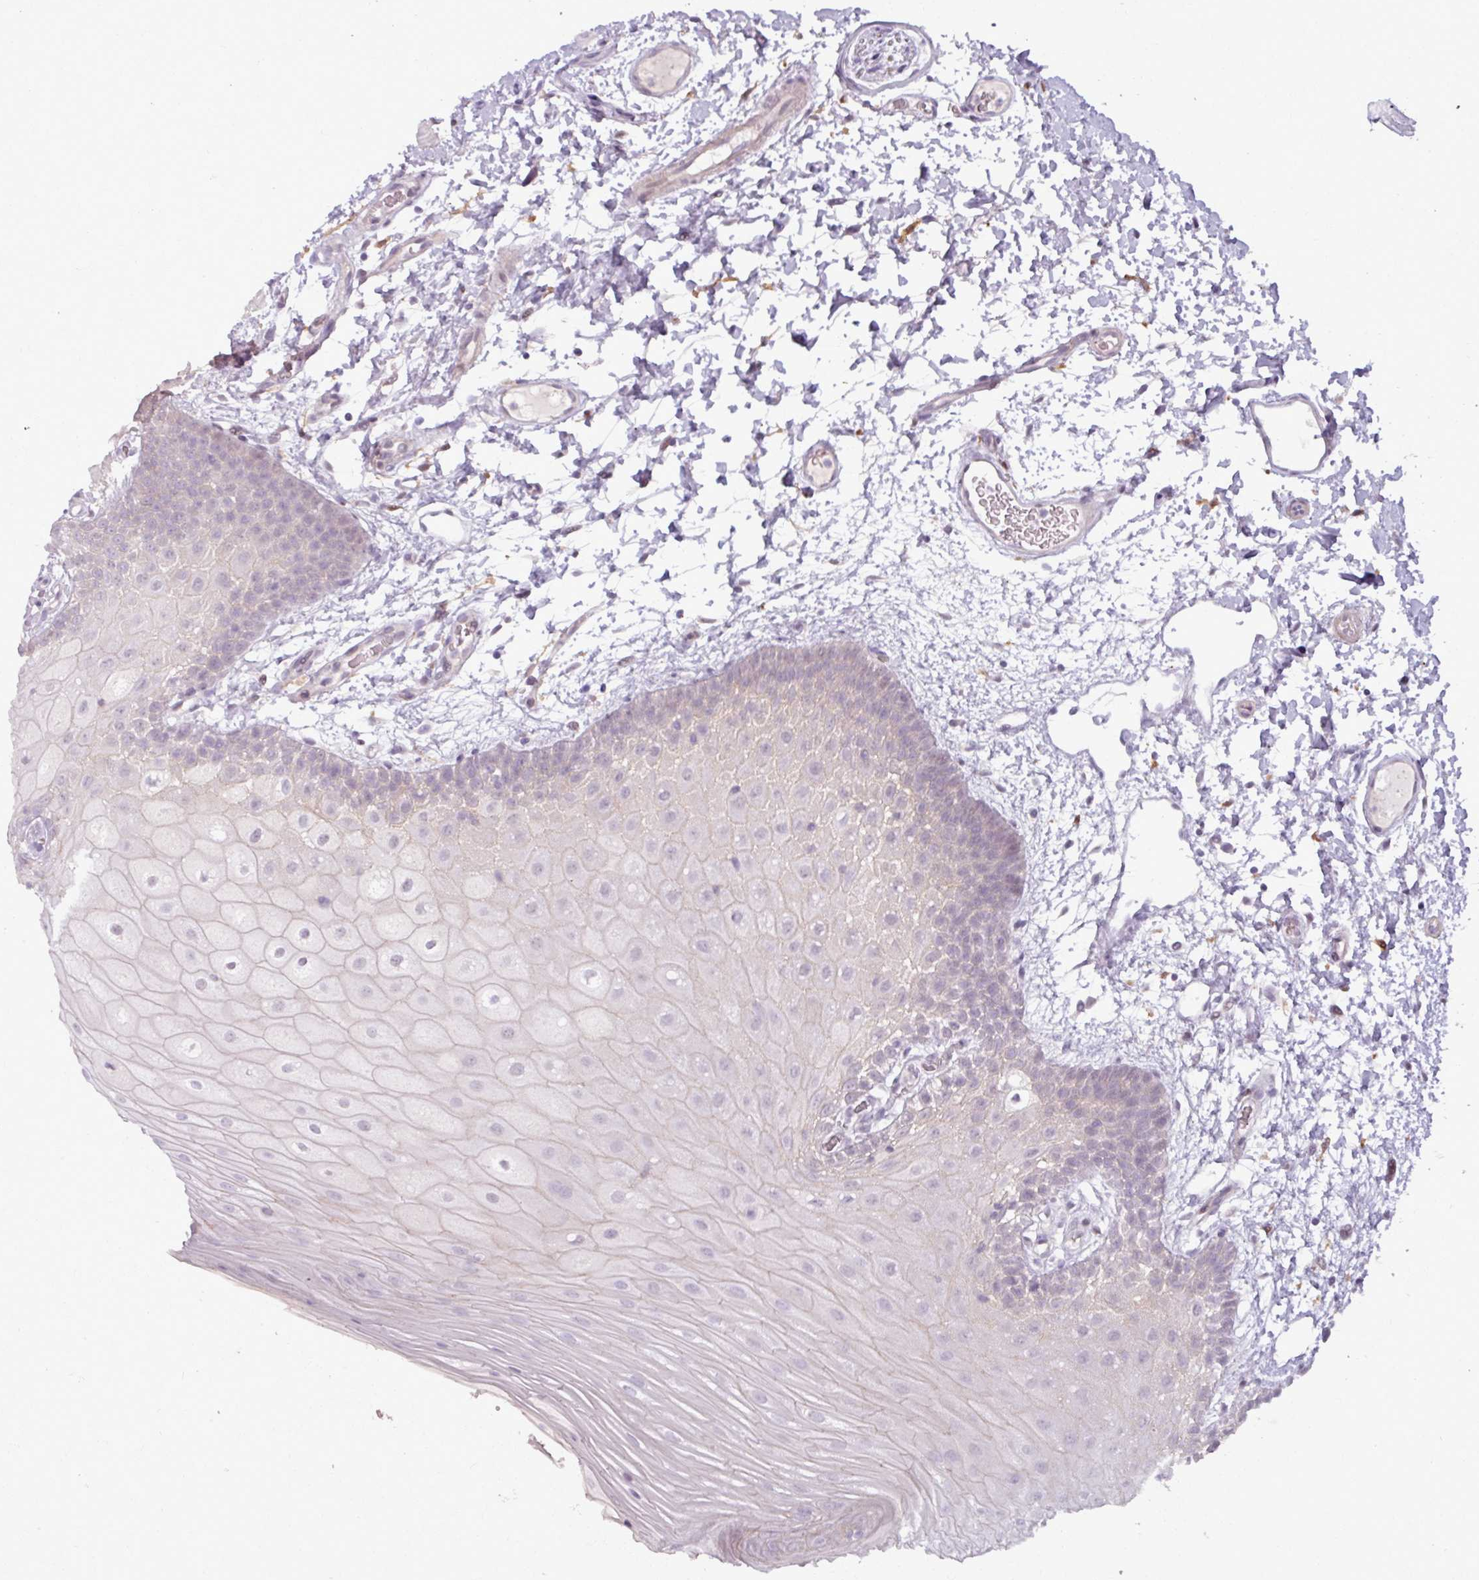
{"staining": {"intensity": "weak", "quantity": "<25%", "location": "cytoplasmic/membranous"}, "tissue": "oral mucosa", "cell_type": "Squamous epithelial cells", "image_type": "normal", "snomed": [{"axis": "morphology", "description": "Normal tissue, NOS"}, {"axis": "morphology", "description": "Squamous cell carcinoma, NOS"}, {"axis": "topography", "description": "Oral tissue"}, {"axis": "topography", "description": "Tounge, NOS"}, {"axis": "topography", "description": "Head-Neck"}], "caption": "Oral mucosa stained for a protein using IHC exhibits no positivity squamous epithelial cells.", "gene": "PNMA6A", "patient": {"sex": "male", "age": 76}}